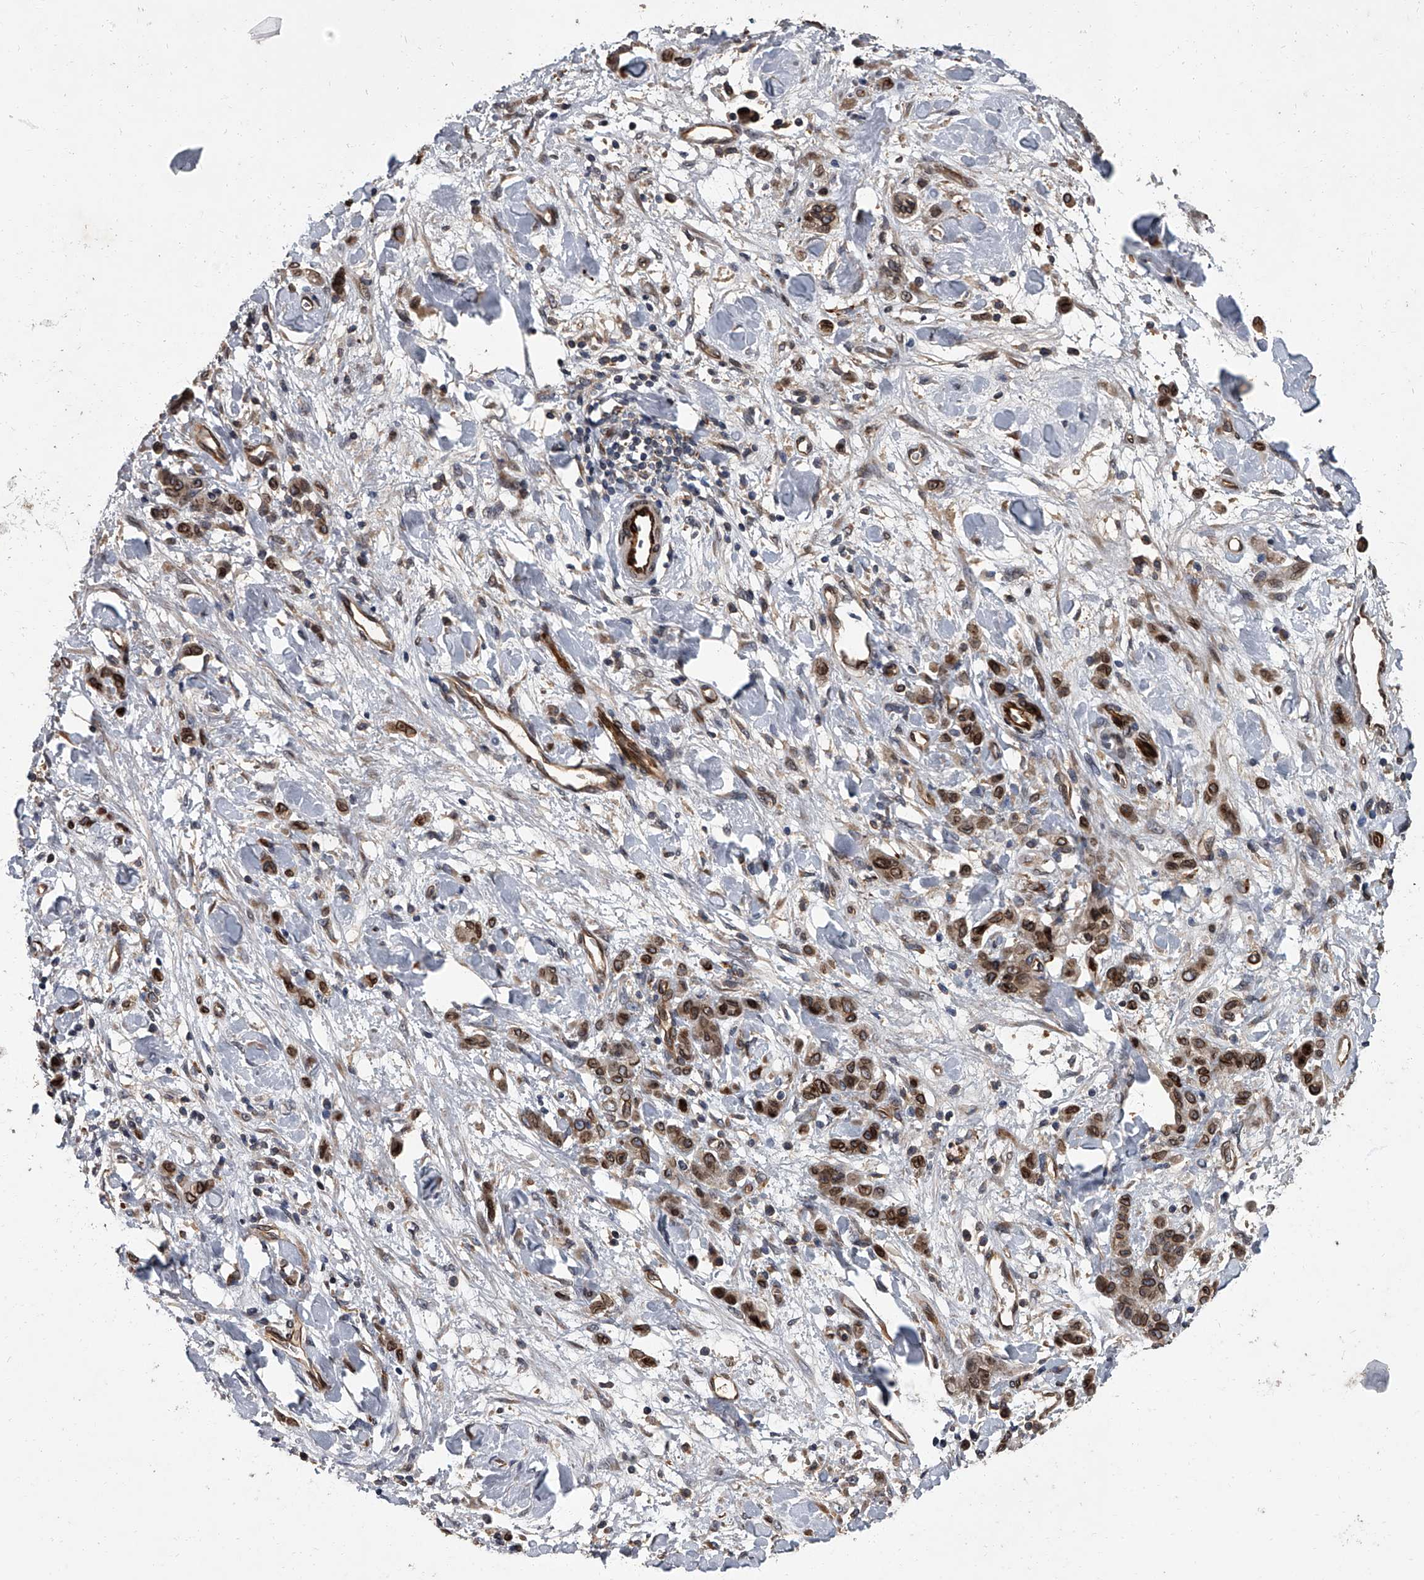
{"staining": {"intensity": "strong", "quantity": ">75%", "location": "cytoplasmic/membranous,nuclear"}, "tissue": "stomach cancer", "cell_type": "Tumor cells", "image_type": "cancer", "snomed": [{"axis": "morphology", "description": "Normal tissue, NOS"}, {"axis": "morphology", "description": "Adenocarcinoma, NOS"}, {"axis": "topography", "description": "Stomach"}], "caption": "This is an image of immunohistochemistry staining of stomach cancer (adenocarcinoma), which shows strong expression in the cytoplasmic/membranous and nuclear of tumor cells.", "gene": "LRRC8C", "patient": {"sex": "male", "age": 82}}